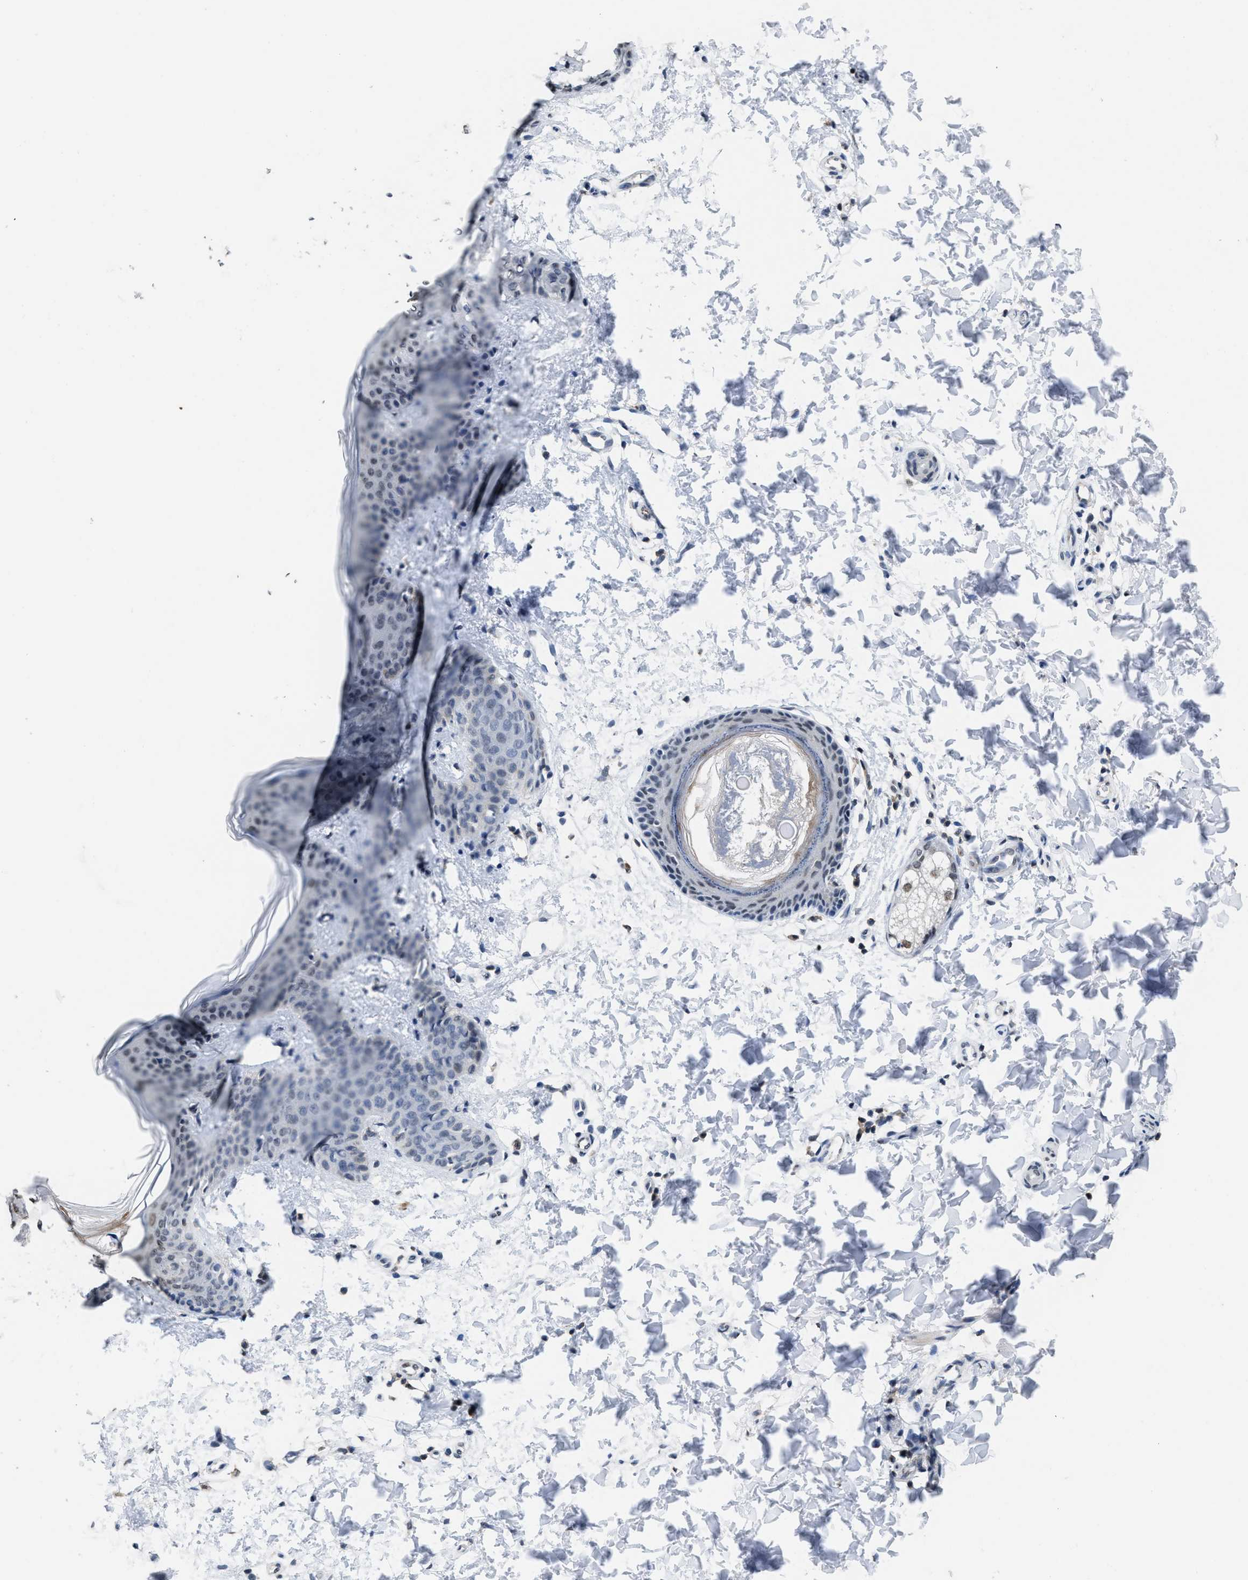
{"staining": {"intensity": "negative", "quantity": "none", "location": "none"}, "tissue": "skin", "cell_type": "Fibroblasts", "image_type": "normal", "snomed": [{"axis": "morphology", "description": "Normal tissue, NOS"}, {"axis": "topography", "description": "Skin"}], "caption": "A high-resolution image shows immunohistochemistry (IHC) staining of normal skin, which displays no significant positivity in fibroblasts. (DAB IHC visualized using brightfield microscopy, high magnification).", "gene": "SUPT16H", "patient": {"sex": "female", "age": 17}}